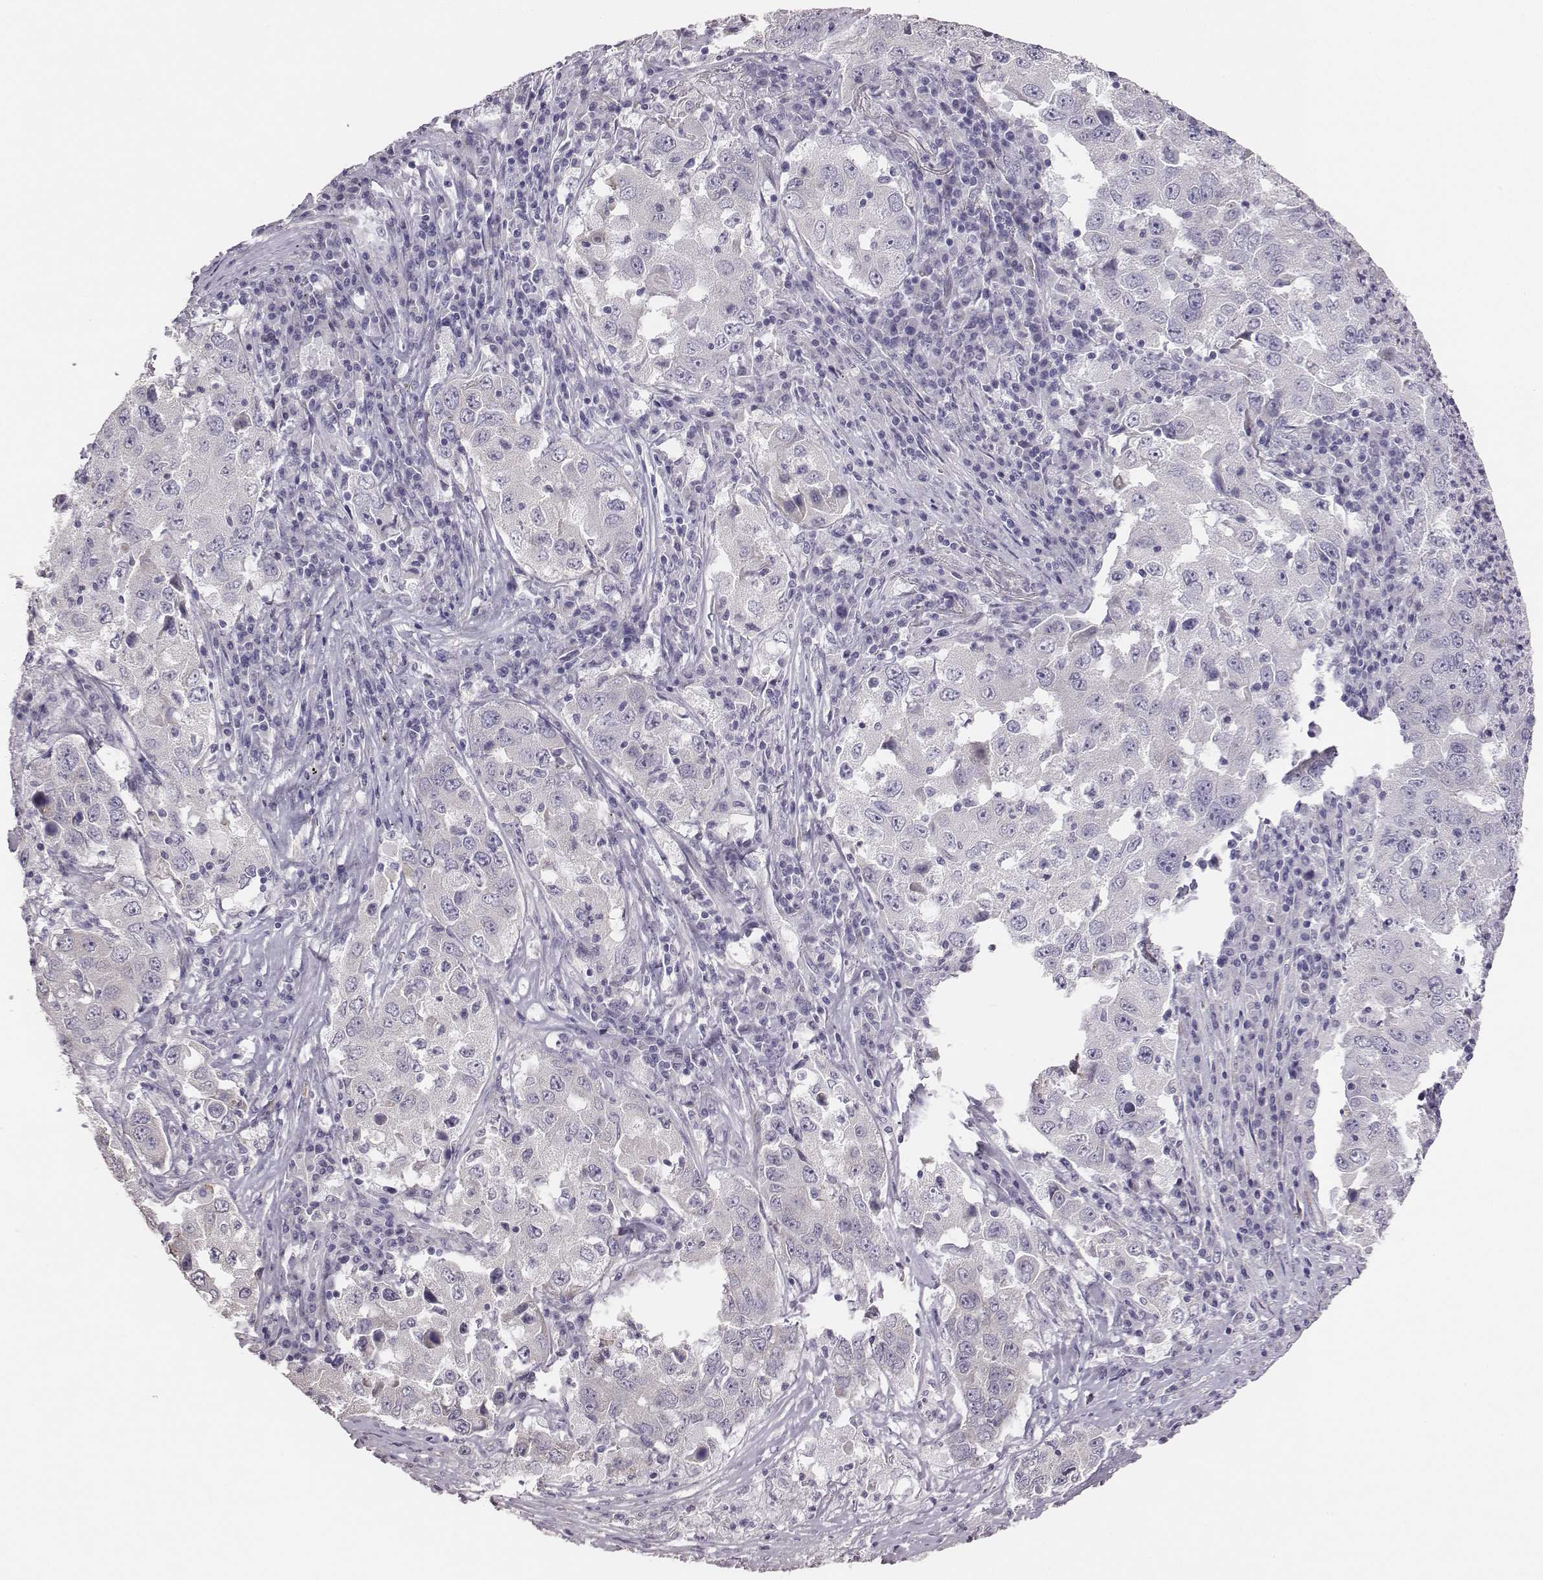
{"staining": {"intensity": "negative", "quantity": "none", "location": "none"}, "tissue": "lung cancer", "cell_type": "Tumor cells", "image_type": "cancer", "snomed": [{"axis": "morphology", "description": "Adenocarcinoma, NOS"}, {"axis": "topography", "description": "Lung"}], "caption": "Micrograph shows no protein staining in tumor cells of adenocarcinoma (lung) tissue.", "gene": "GUCA1A", "patient": {"sex": "male", "age": 73}}